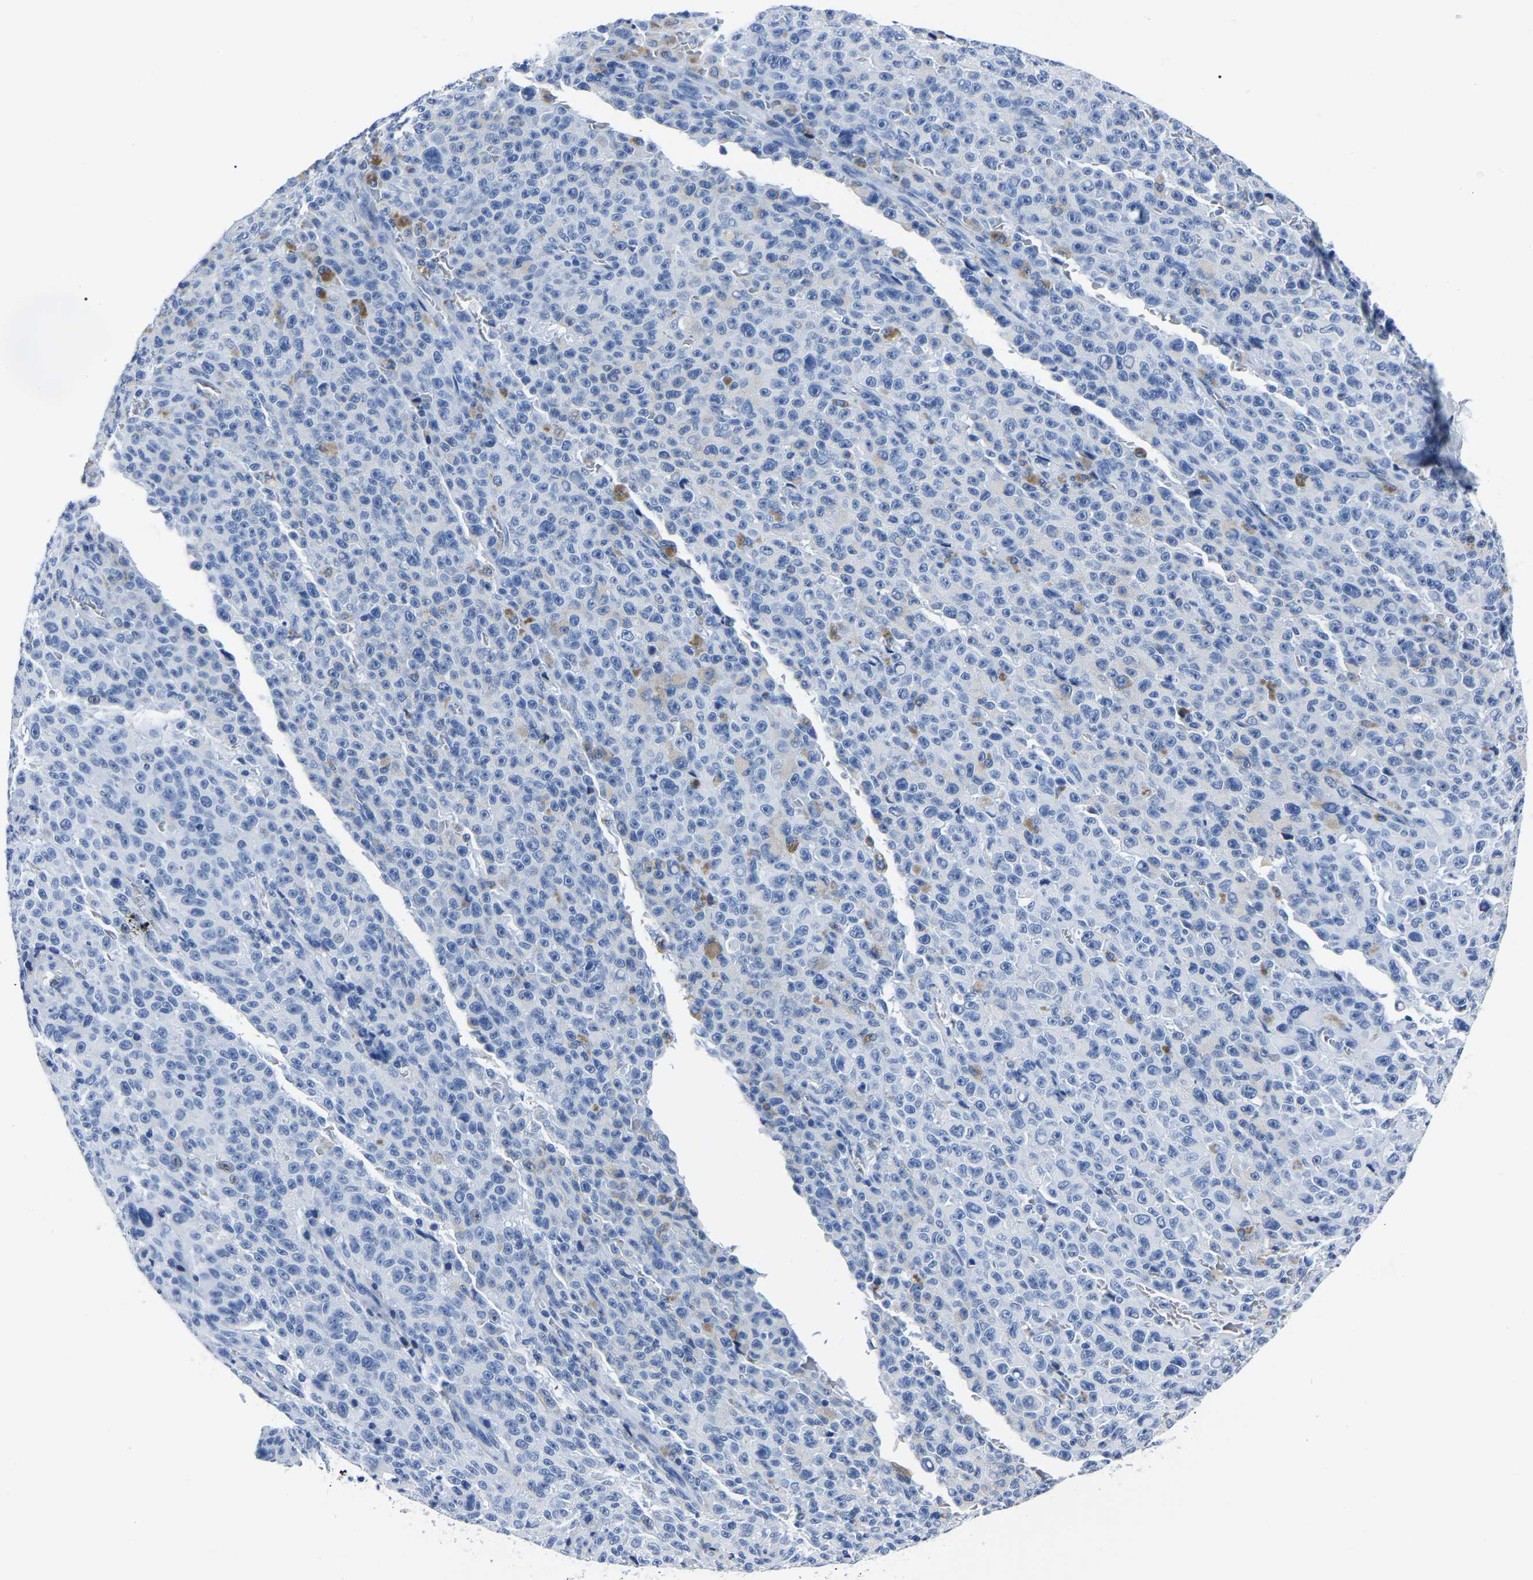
{"staining": {"intensity": "negative", "quantity": "none", "location": "none"}, "tissue": "melanoma", "cell_type": "Tumor cells", "image_type": "cancer", "snomed": [{"axis": "morphology", "description": "Malignant melanoma, NOS"}, {"axis": "topography", "description": "Skin"}], "caption": "Immunohistochemistry histopathology image of neoplastic tissue: malignant melanoma stained with DAB reveals no significant protein expression in tumor cells.", "gene": "IMPG2", "patient": {"sex": "female", "age": 82}}